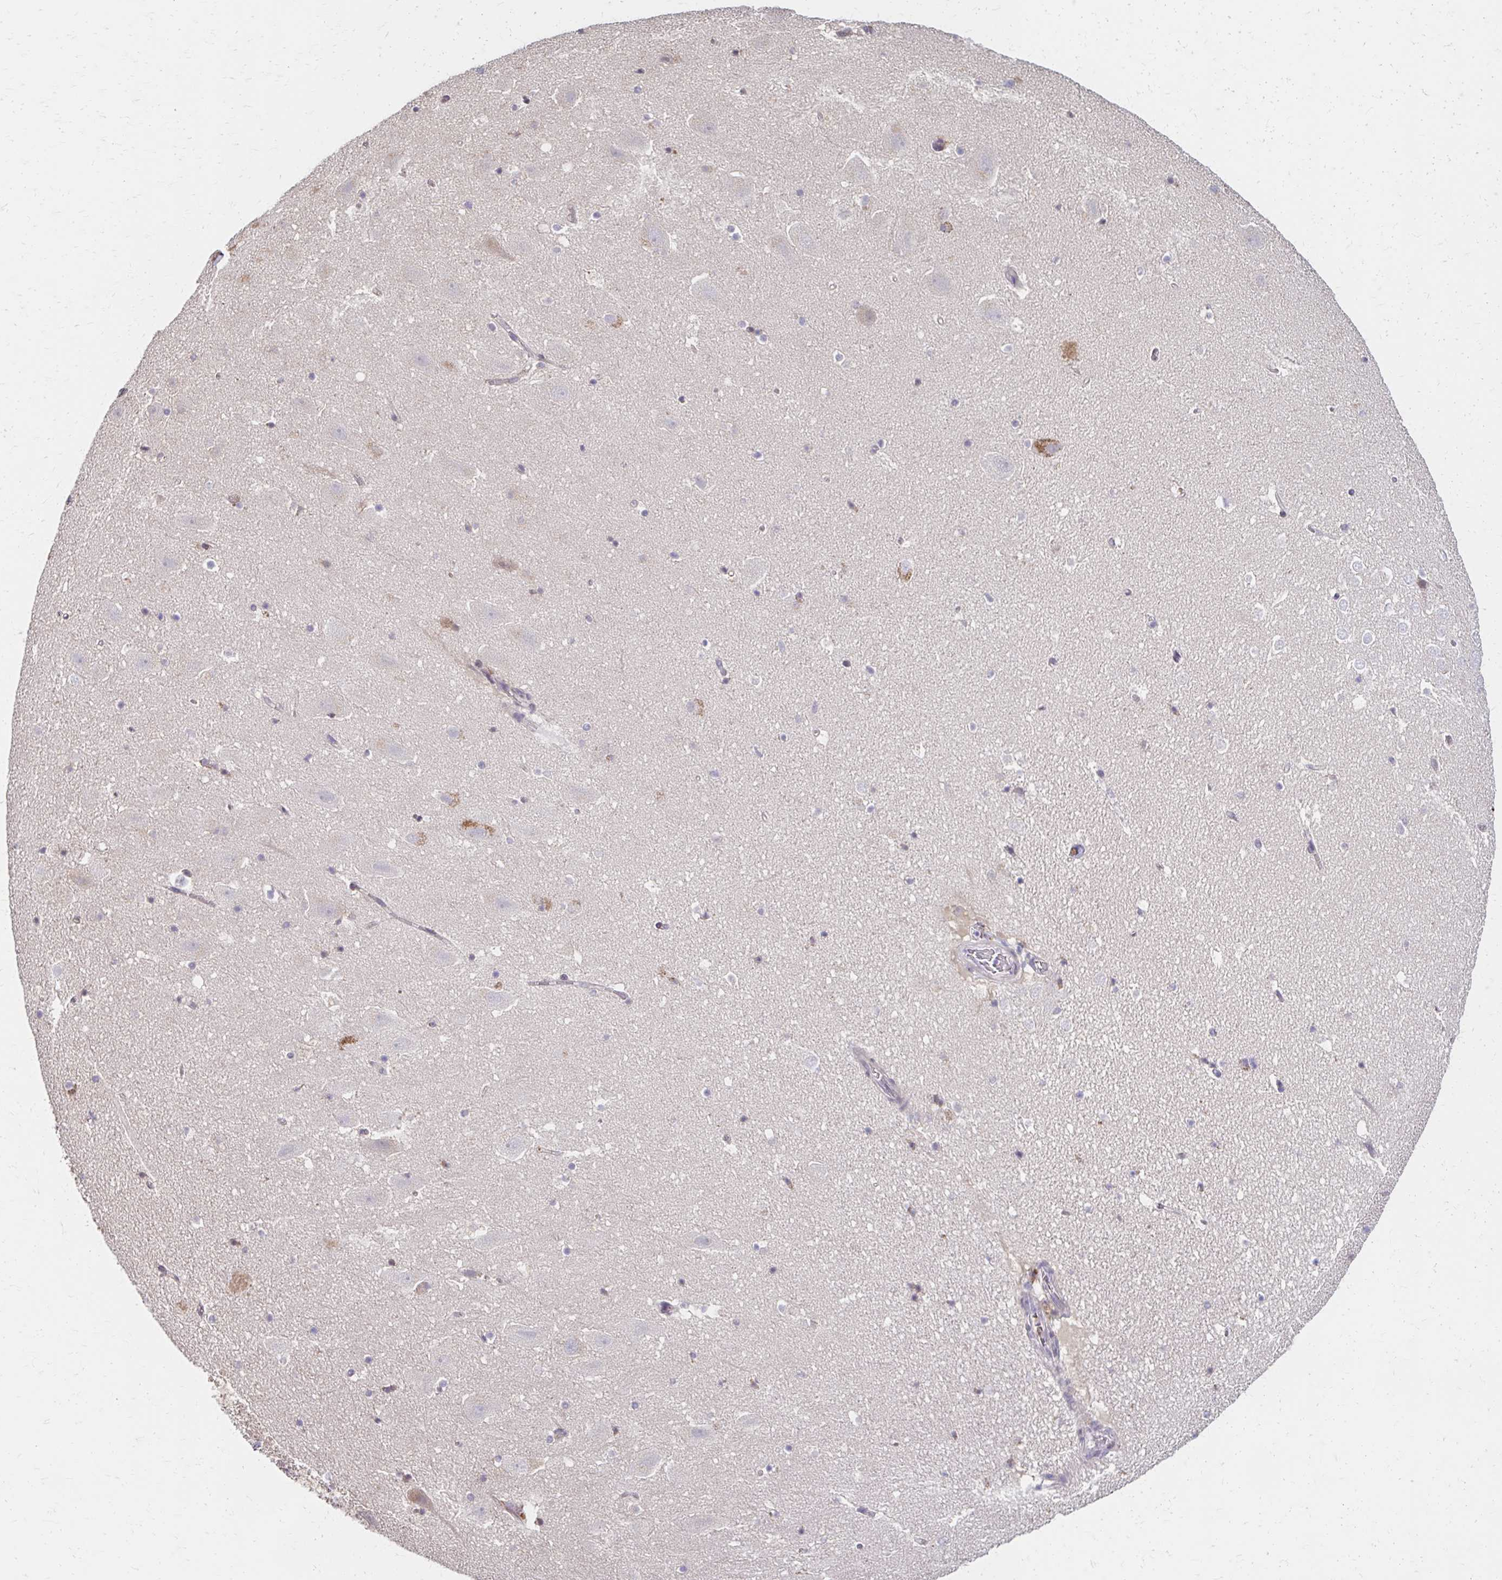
{"staining": {"intensity": "negative", "quantity": "none", "location": "none"}, "tissue": "hippocampus", "cell_type": "Glial cells", "image_type": "normal", "snomed": [{"axis": "morphology", "description": "Normal tissue, NOS"}, {"axis": "topography", "description": "Hippocampus"}], "caption": "Image shows no protein staining in glial cells of benign hippocampus. Brightfield microscopy of IHC stained with DAB (3,3'-diaminobenzidine) (brown) and hematoxylin (blue), captured at high magnification.", "gene": "HMGCS2", "patient": {"sex": "female", "age": 42}}